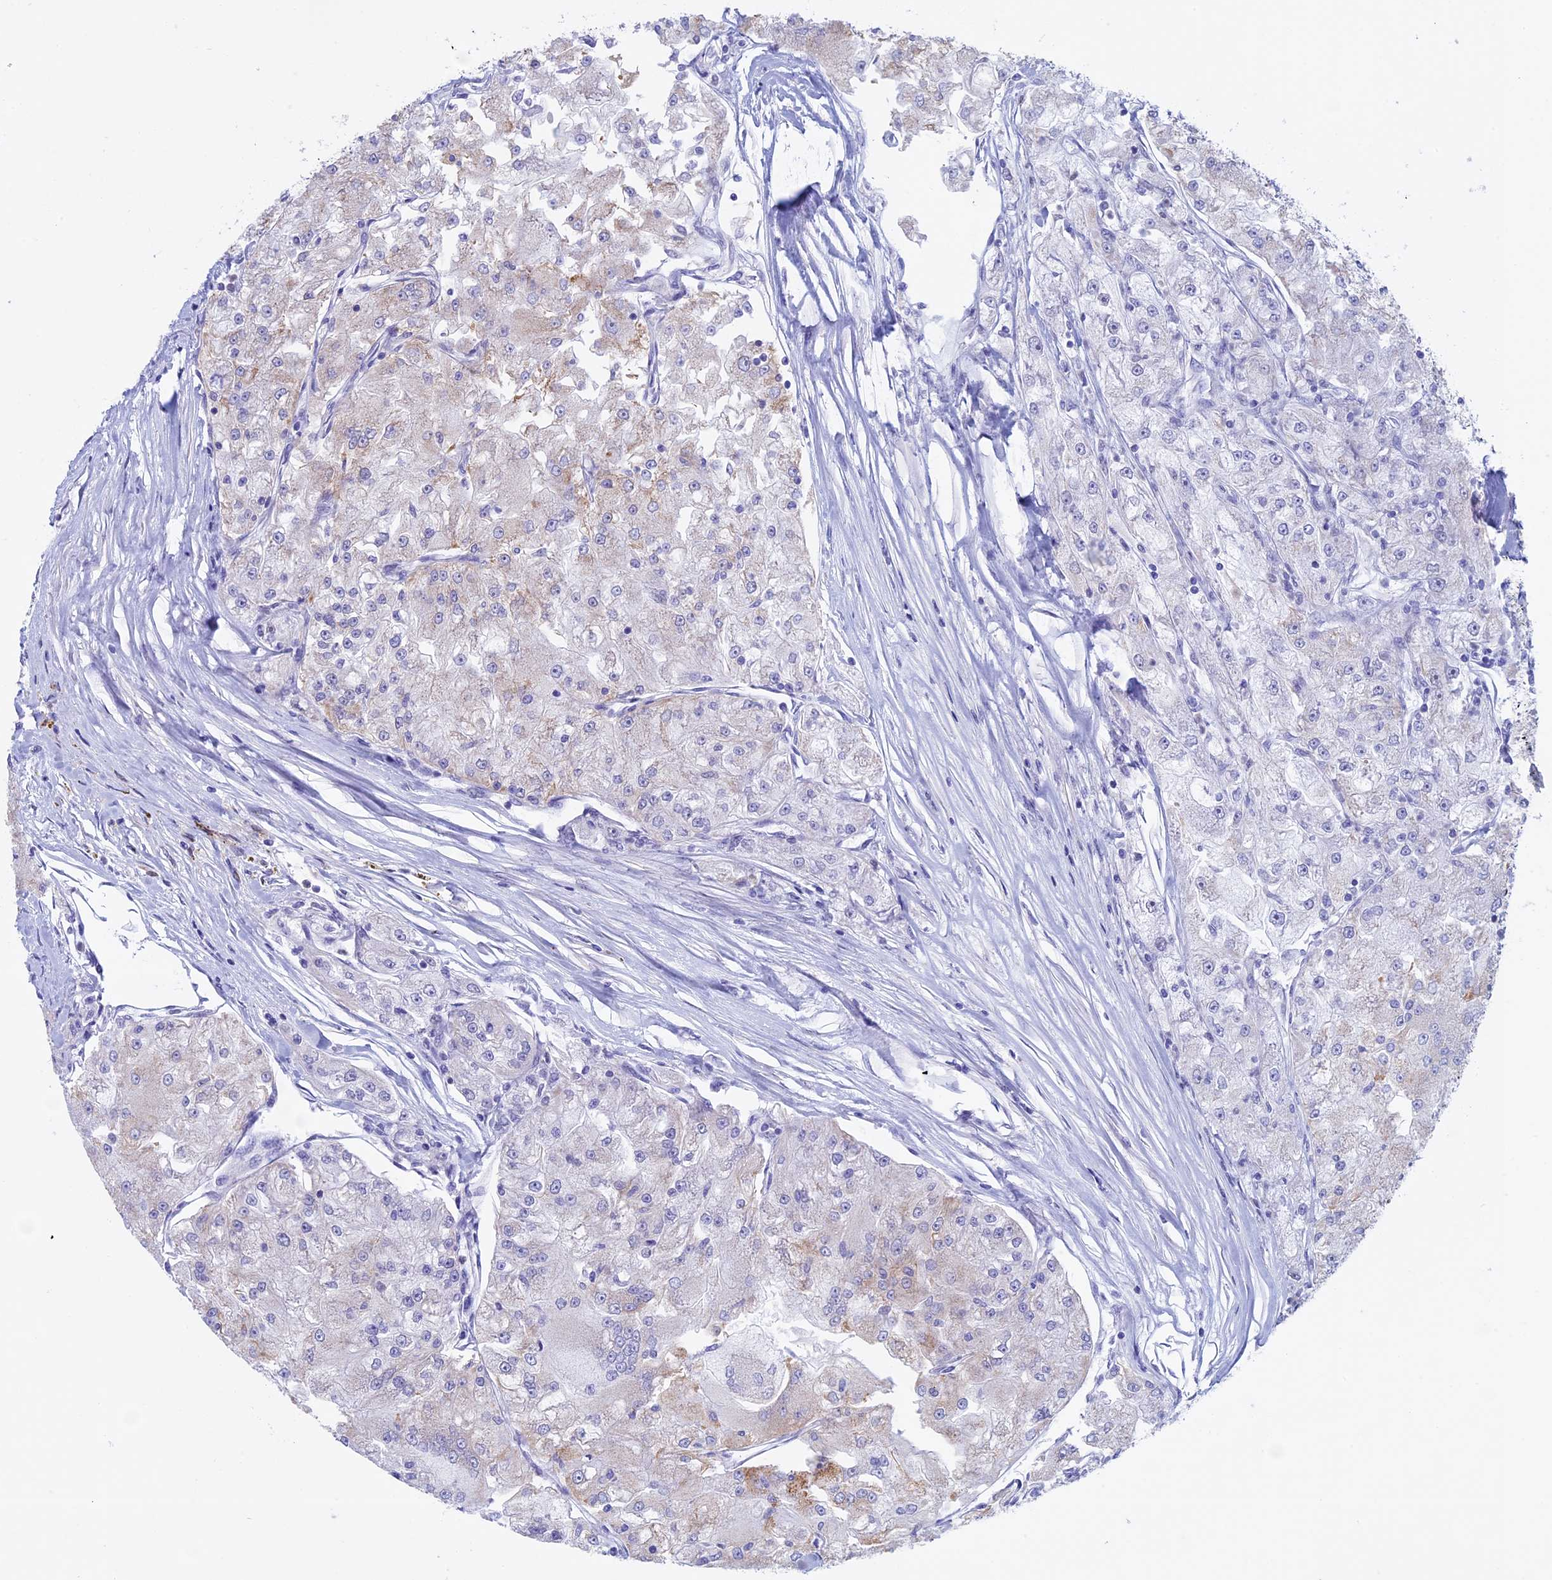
{"staining": {"intensity": "negative", "quantity": "none", "location": "none"}, "tissue": "renal cancer", "cell_type": "Tumor cells", "image_type": "cancer", "snomed": [{"axis": "morphology", "description": "Adenocarcinoma, NOS"}, {"axis": "topography", "description": "Kidney"}], "caption": "IHC histopathology image of renal adenocarcinoma stained for a protein (brown), which reveals no expression in tumor cells. (DAB (3,3'-diaminobenzidine) immunohistochemistry, high magnification).", "gene": "ACSS1", "patient": {"sex": "female", "age": 72}}